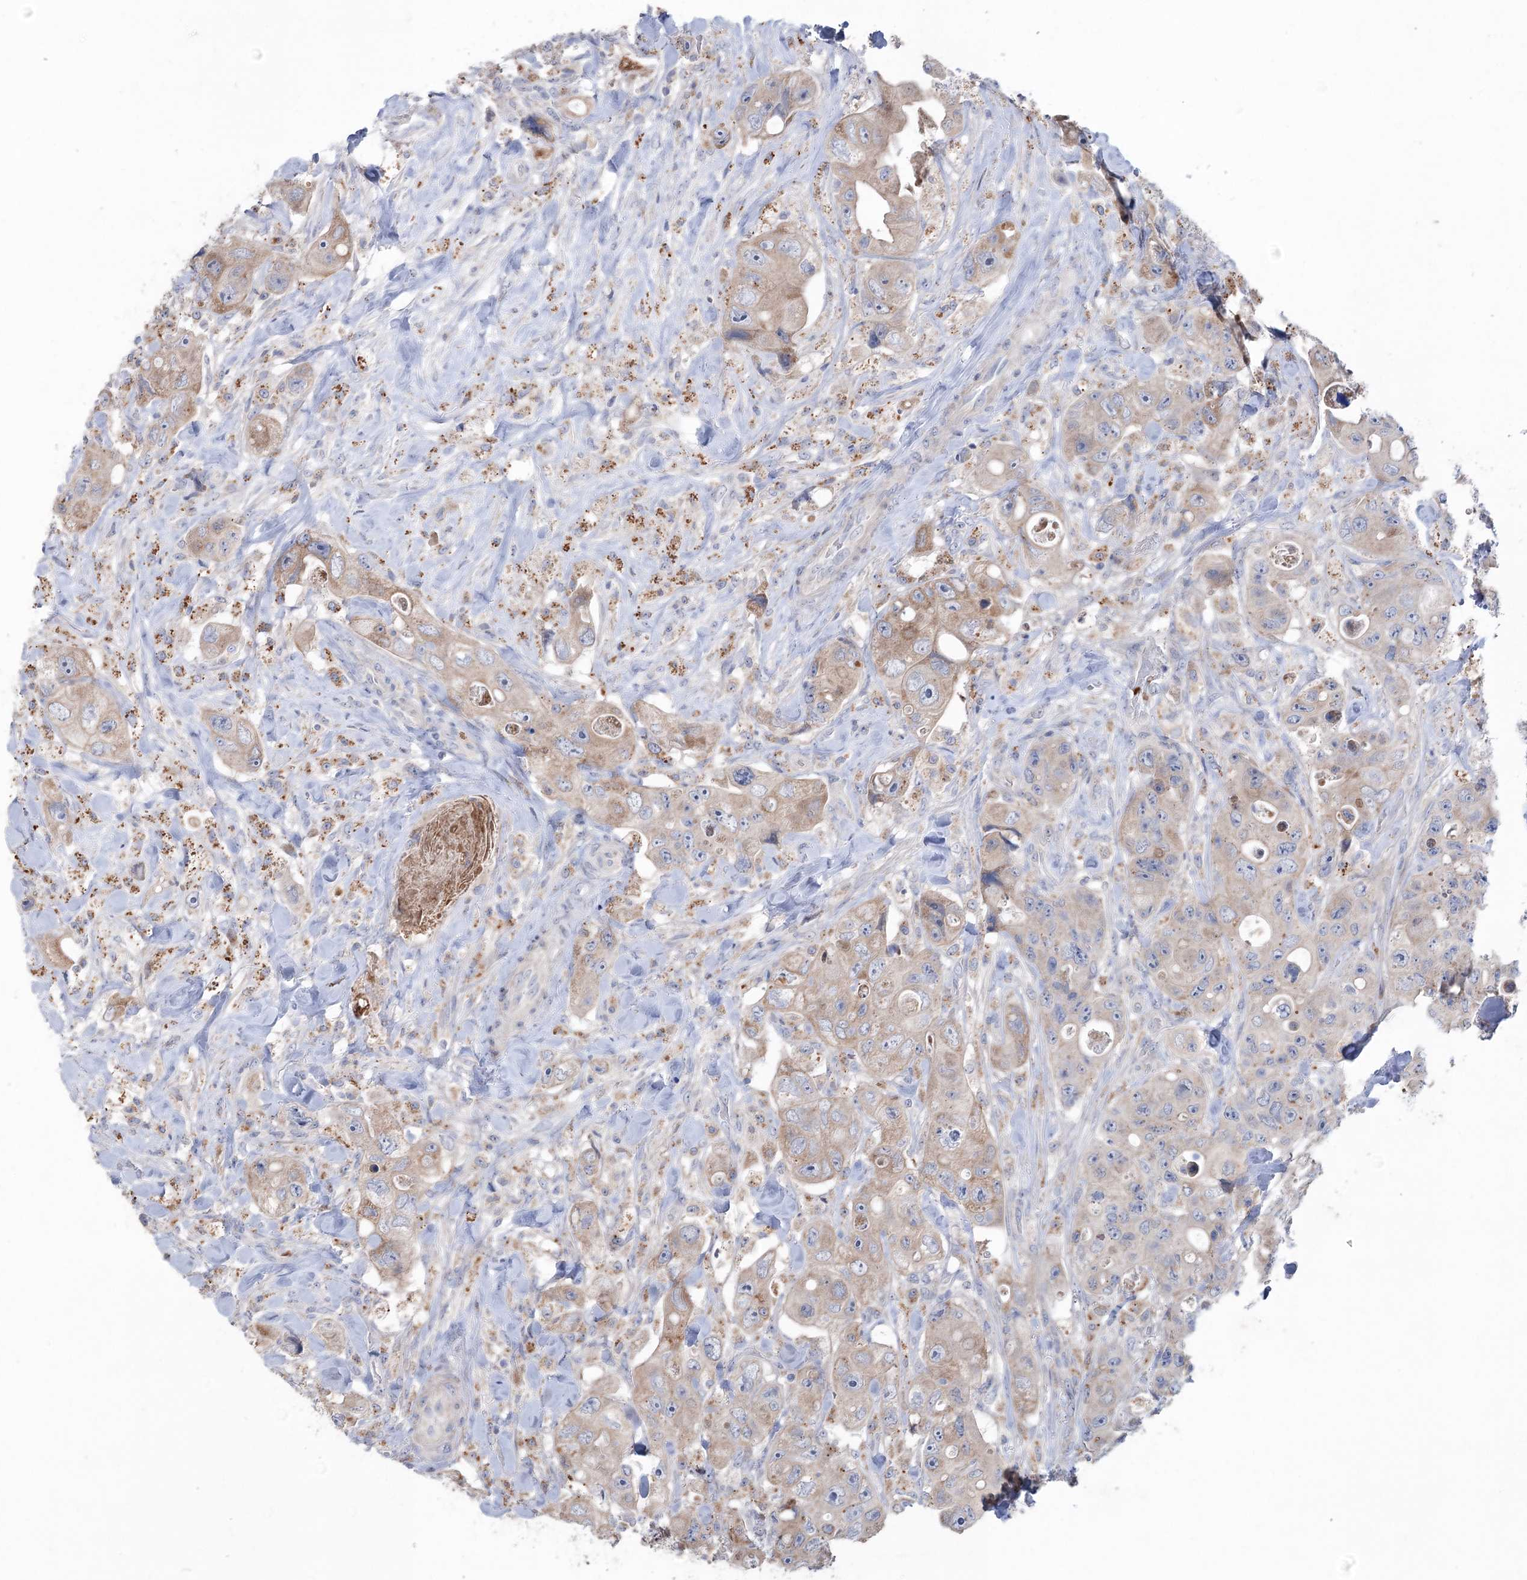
{"staining": {"intensity": "weak", "quantity": ">75%", "location": "cytoplasmic/membranous"}, "tissue": "colorectal cancer", "cell_type": "Tumor cells", "image_type": "cancer", "snomed": [{"axis": "morphology", "description": "Adenocarcinoma, NOS"}, {"axis": "topography", "description": "Colon"}], "caption": "An immunohistochemistry micrograph of tumor tissue is shown. Protein staining in brown shows weak cytoplasmic/membranous positivity in colorectal cancer (adenocarcinoma) within tumor cells.", "gene": "MTCH2", "patient": {"sex": "female", "age": 46}}